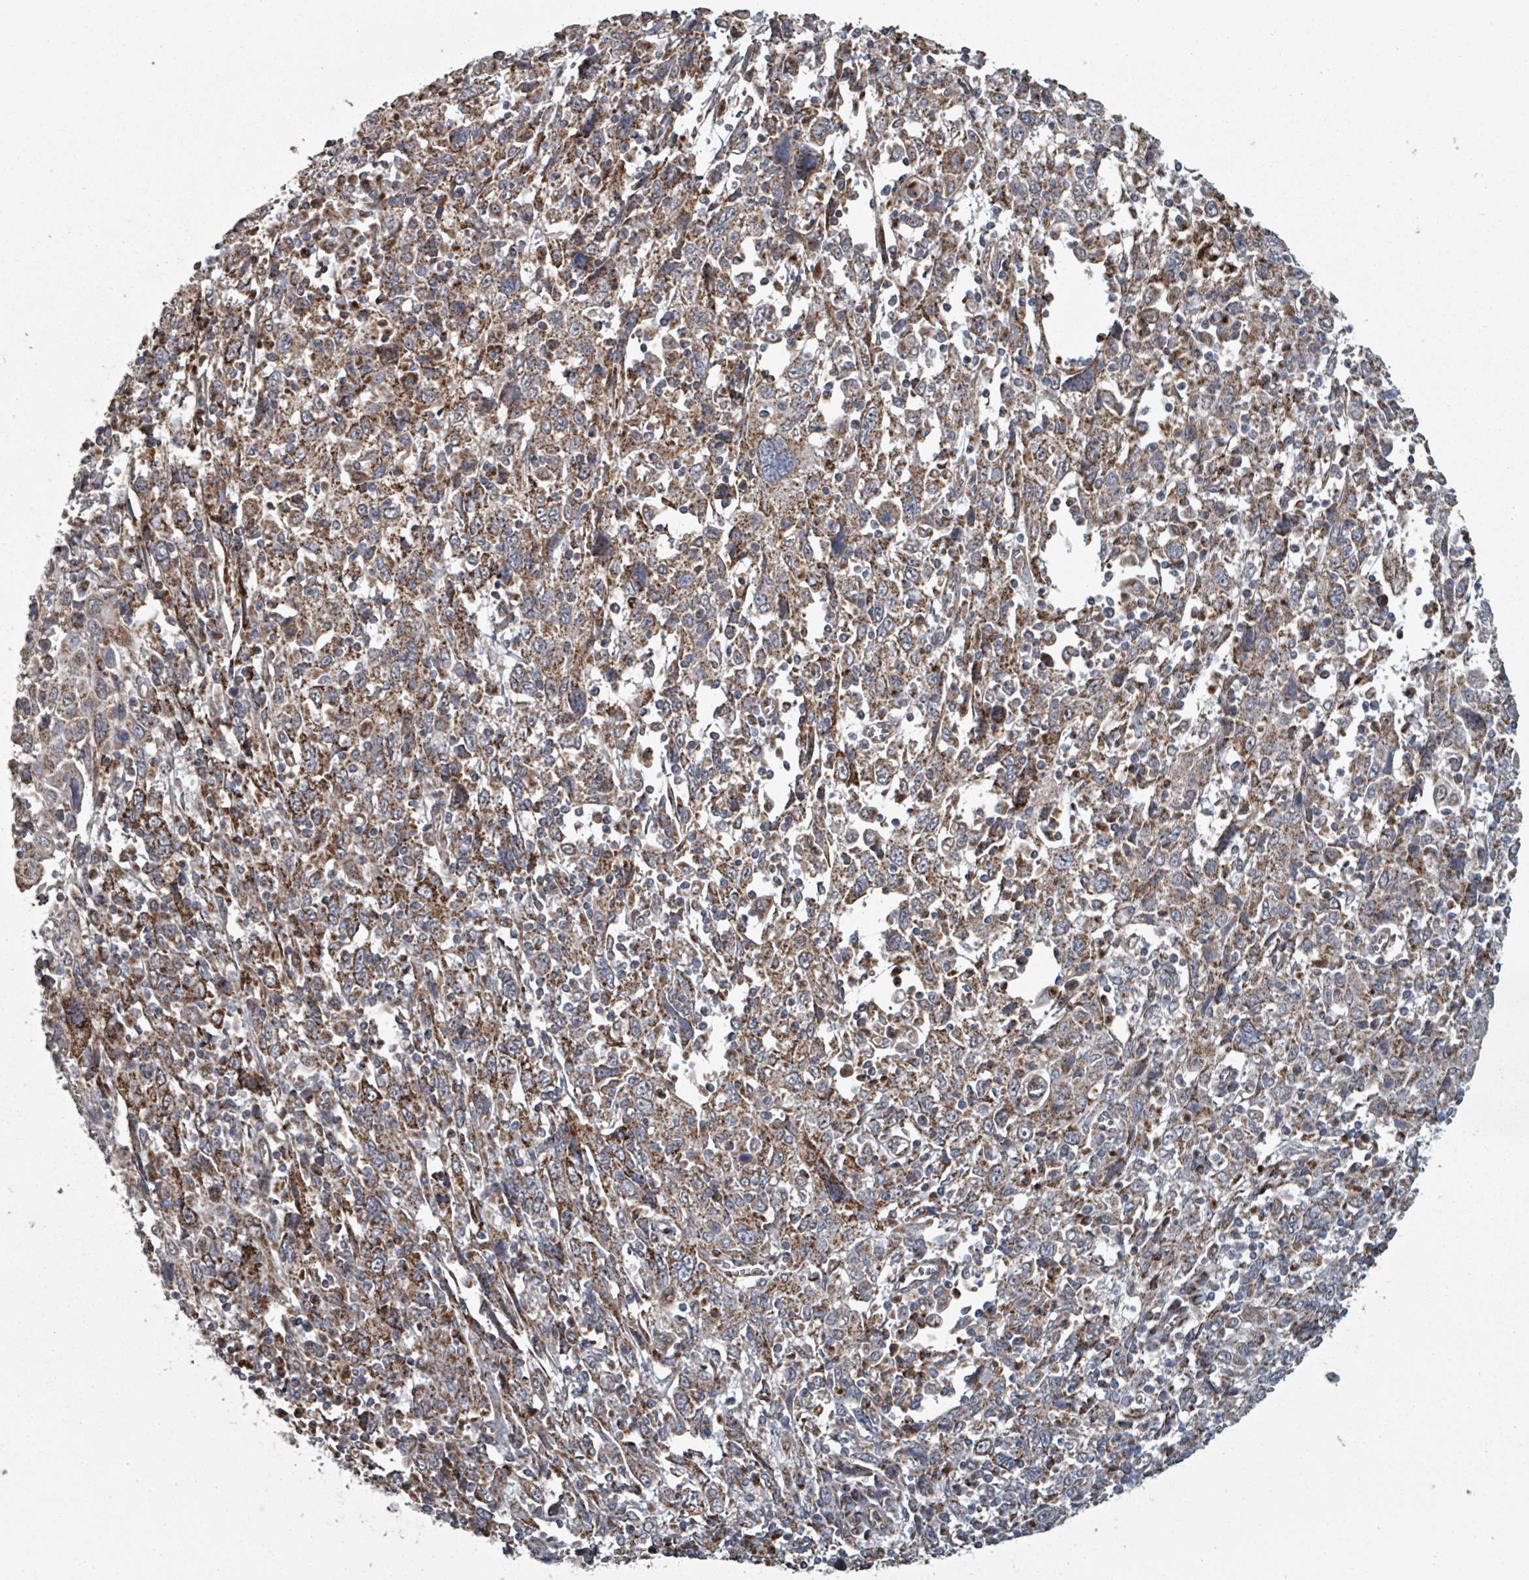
{"staining": {"intensity": "moderate", "quantity": ">75%", "location": "cytoplasmic/membranous"}, "tissue": "cervical cancer", "cell_type": "Tumor cells", "image_type": "cancer", "snomed": [{"axis": "morphology", "description": "Squamous cell carcinoma, NOS"}, {"axis": "topography", "description": "Cervix"}], "caption": "This histopathology image exhibits squamous cell carcinoma (cervical) stained with immunohistochemistry to label a protein in brown. The cytoplasmic/membranous of tumor cells show moderate positivity for the protein. Nuclei are counter-stained blue.", "gene": "MRPL4", "patient": {"sex": "female", "age": 46}}